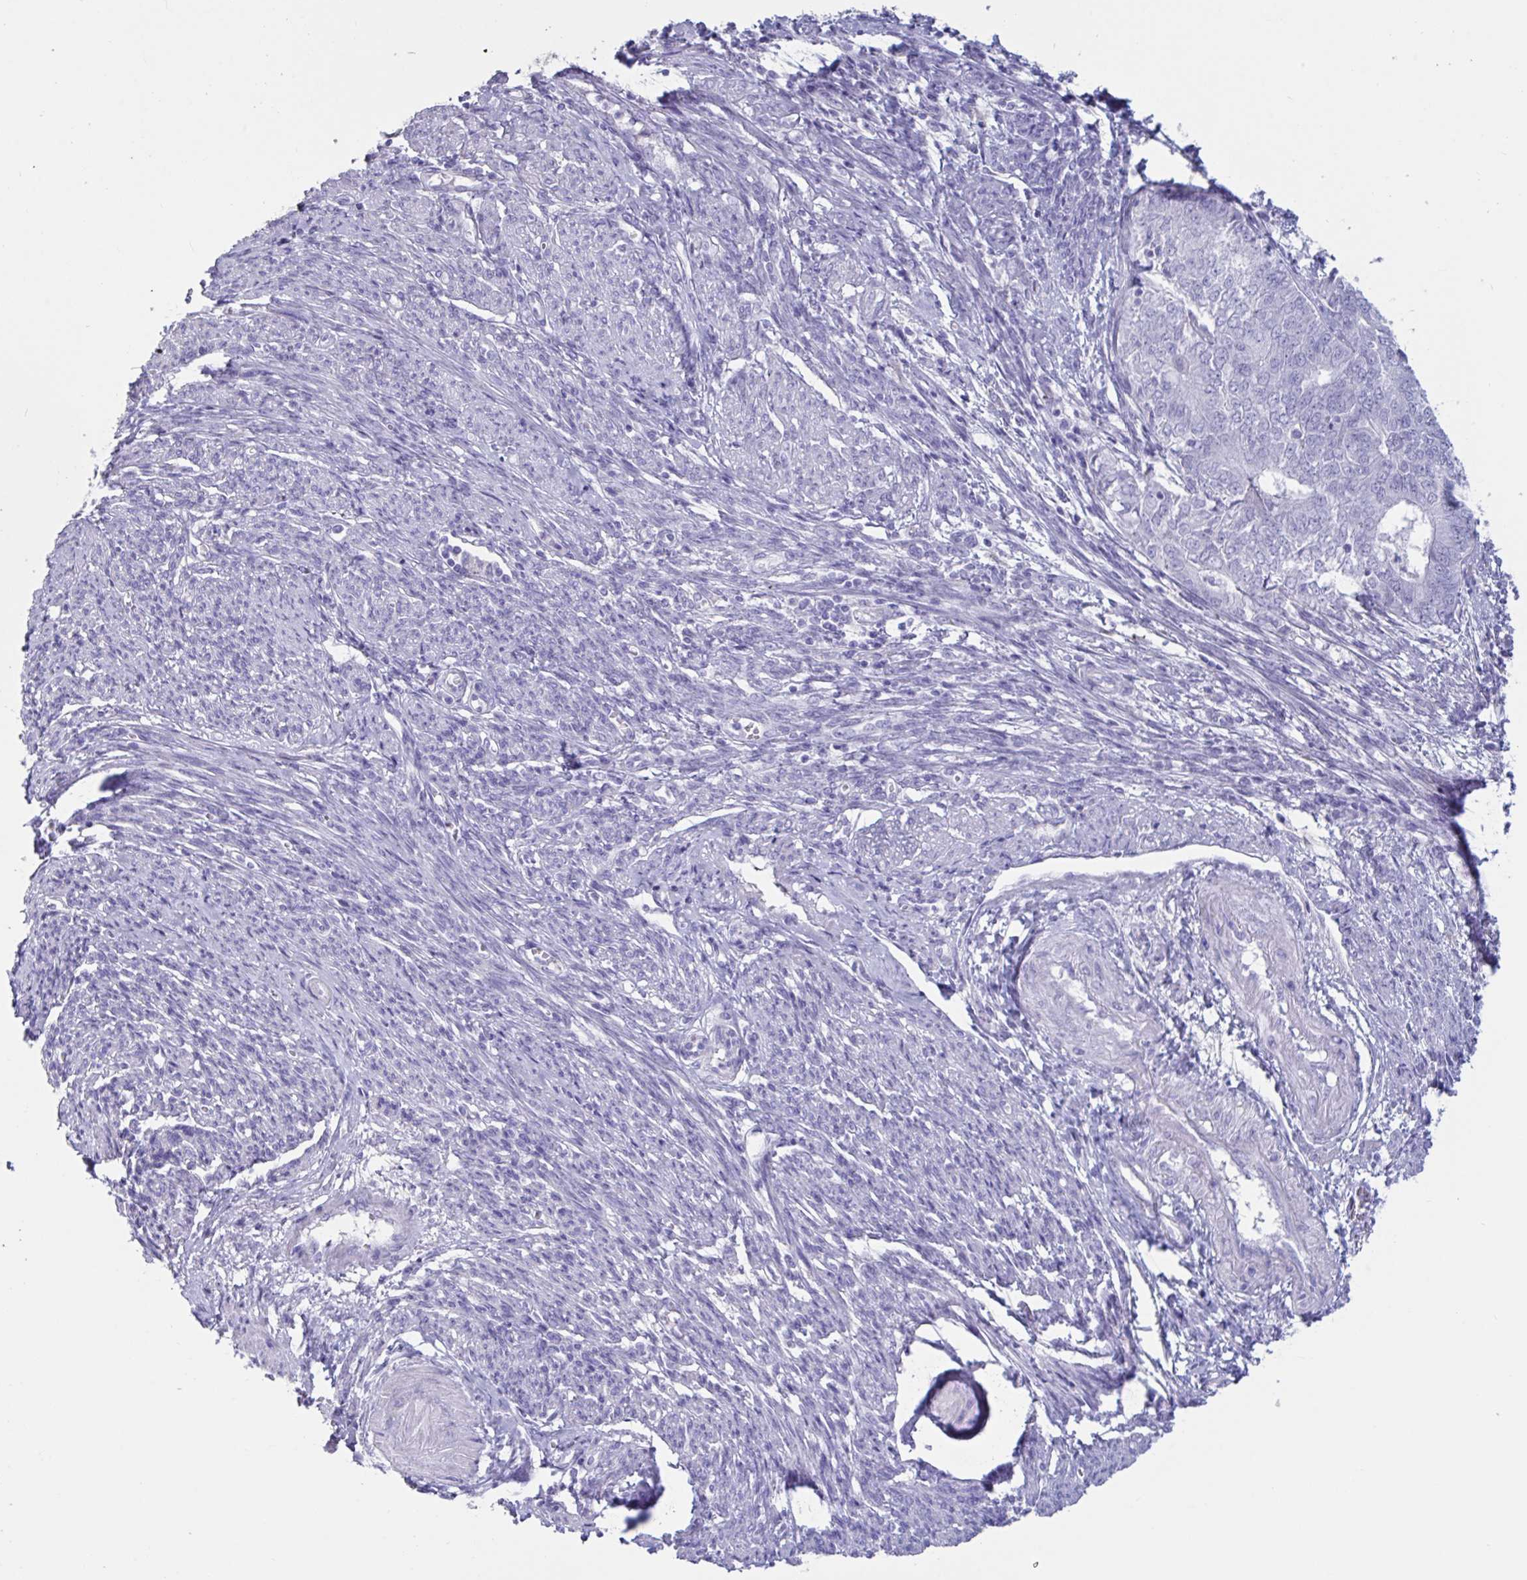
{"staining": {"intensity": "negative", "quantity": "none", "location": "none"}, "tissue": "endometrial cancer", "cell_type": "Tumor cells", "image_type": "cancer", "snomed": [{"axis": "morphology", "description": "Adenocarcinoma, NOS"}, {"axis": "topography", "description": "Endometrium"}], "caption": "This is a photomicrograph of immunohistochemistry staining of endometrial cancer, which shows no positivity in tumor cells.", "gene": "TNNC1", "patient": {"sex": "female", "age": 62}}